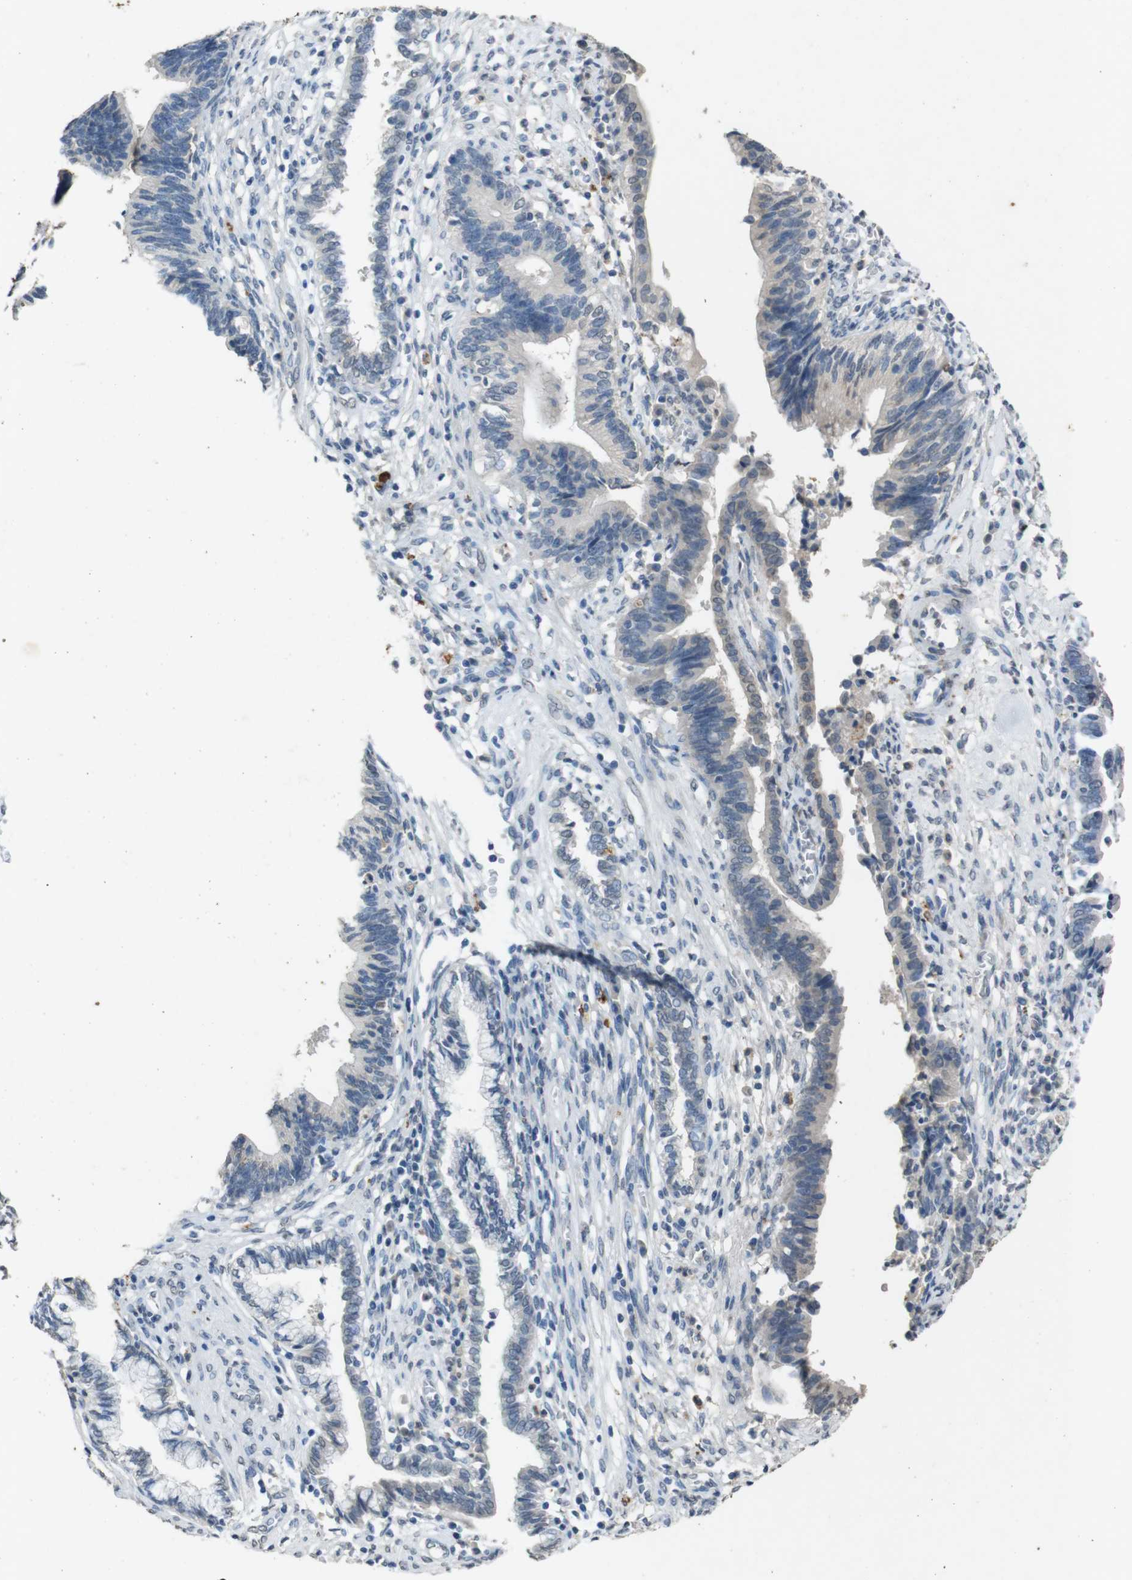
{"staining": {"intensity": "negative", "quantity": "none", "location": "none"}, "tissue": "cervical cancer", "cell_type": "Tumor cells", "image_type": "cancer", "snomed": [{"axis": "morphology", "description": "Adenocarcinoma, NOS"}, {"axis": "topography", "description": "Cervix"}], "caption": "There is no significant expression in tumor cells of cervical cancer (adenocarcinoma).", "gene": "STBD1", "patient": {"sex": "female", "age": 44}}